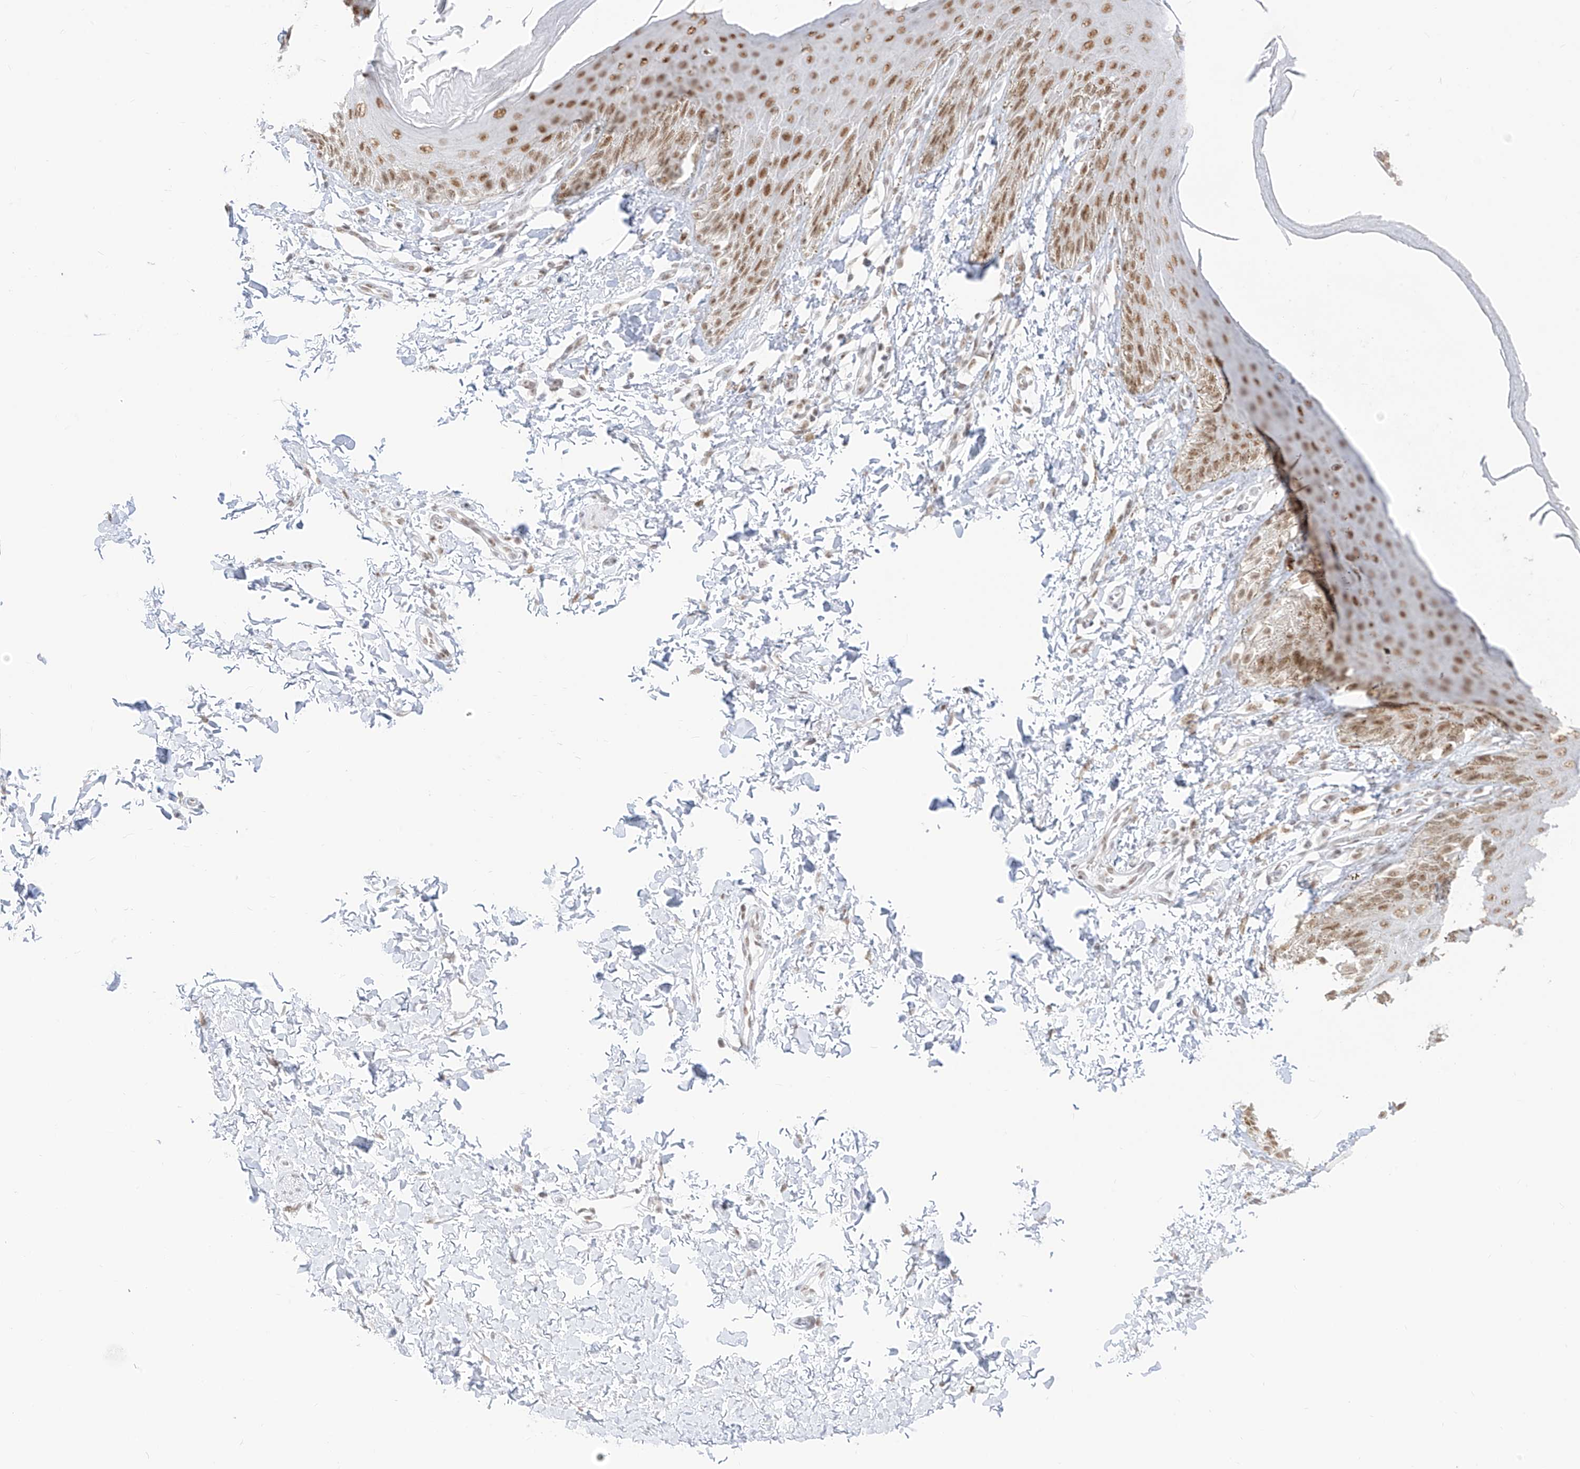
{"staining": {"intensity": "moderate", "quantity": ">75%", "location": "nuclear"}, "tissue": "skin", "cell_type": "Epidermal cells", "image_type": "normal", "snomed": [{"axis": "morphology", "description": "Normal tissue, NOS"}, {"axis": "topography", "description": "Anal"}], "caption": "Immunohistochemistry (IHC) photomicrograph of benign skin: human skin stained using immunohistochemistry (IHC) displays medium levels of moderate protein expression localized specifically in the nuclear of epidermal cells, appearing as a nuclear brown color.", "gene": "SUPT5H", "patient": {"sex": "male", "age": 44}}